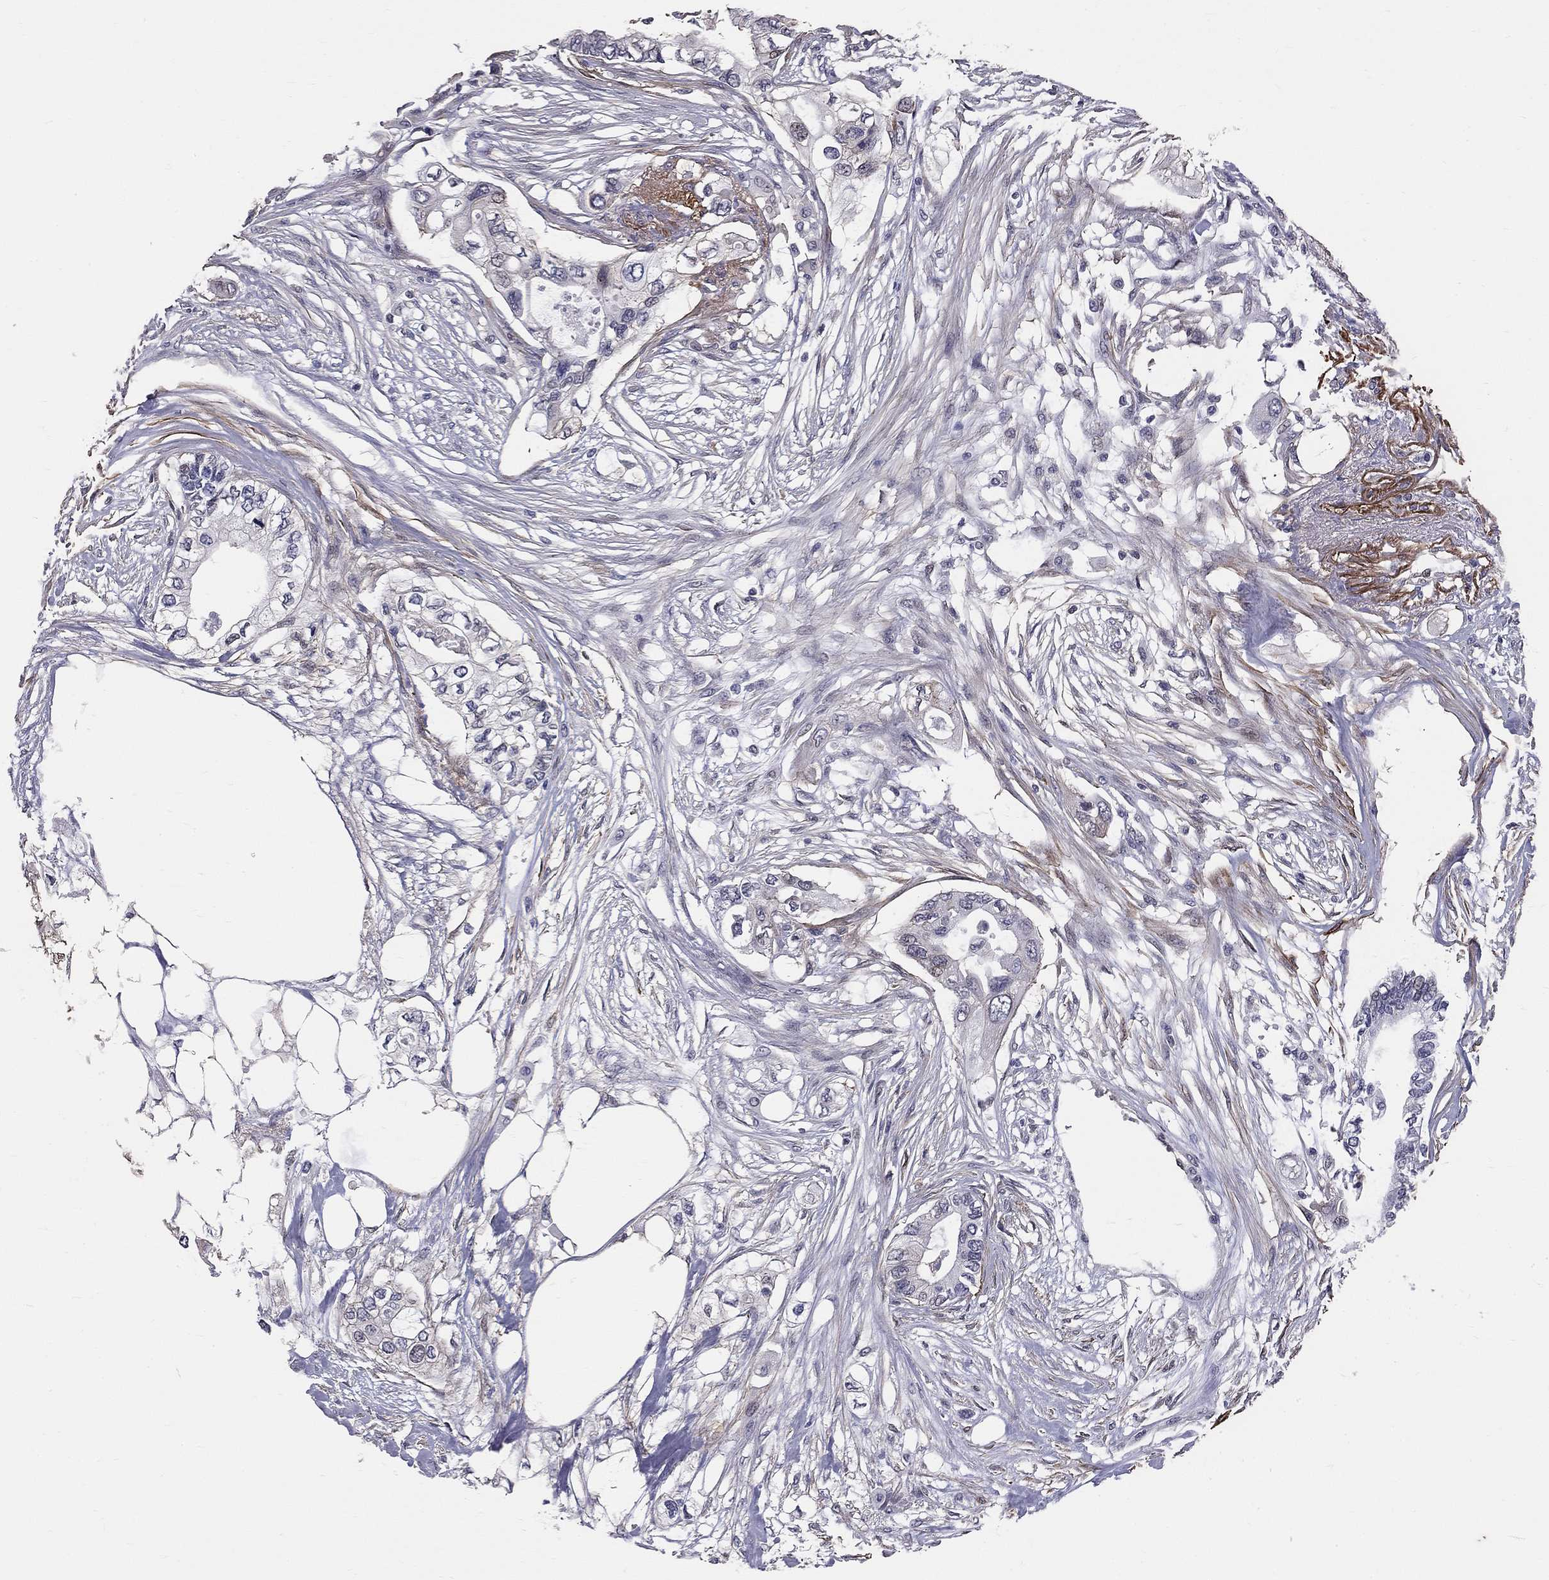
{"staining": {"intensity": "negative", "quantity": "none", "location": "none"}, "tissue": "pancreatic cancer", "cell_type": "Tumor cells", "image_type": "cancer", "snomed": [{"axis": "morphology", "description": "Adenocarcinoma, NOS"}, {"axis": "topography", "description": "Pancreas"}], "caption": "An image of human adenocarcinoma (pancreatic) is negative for staining in tumor cells. The staining was performed using DAB (3,3'-diaminobenzidine) to visualize the protein expression in brown, while the nuclei were stained in blue with hematoxylin (Magnification: 20x).", "gene": "GJB4", "patient": {"sex": "female", "age": 63}}